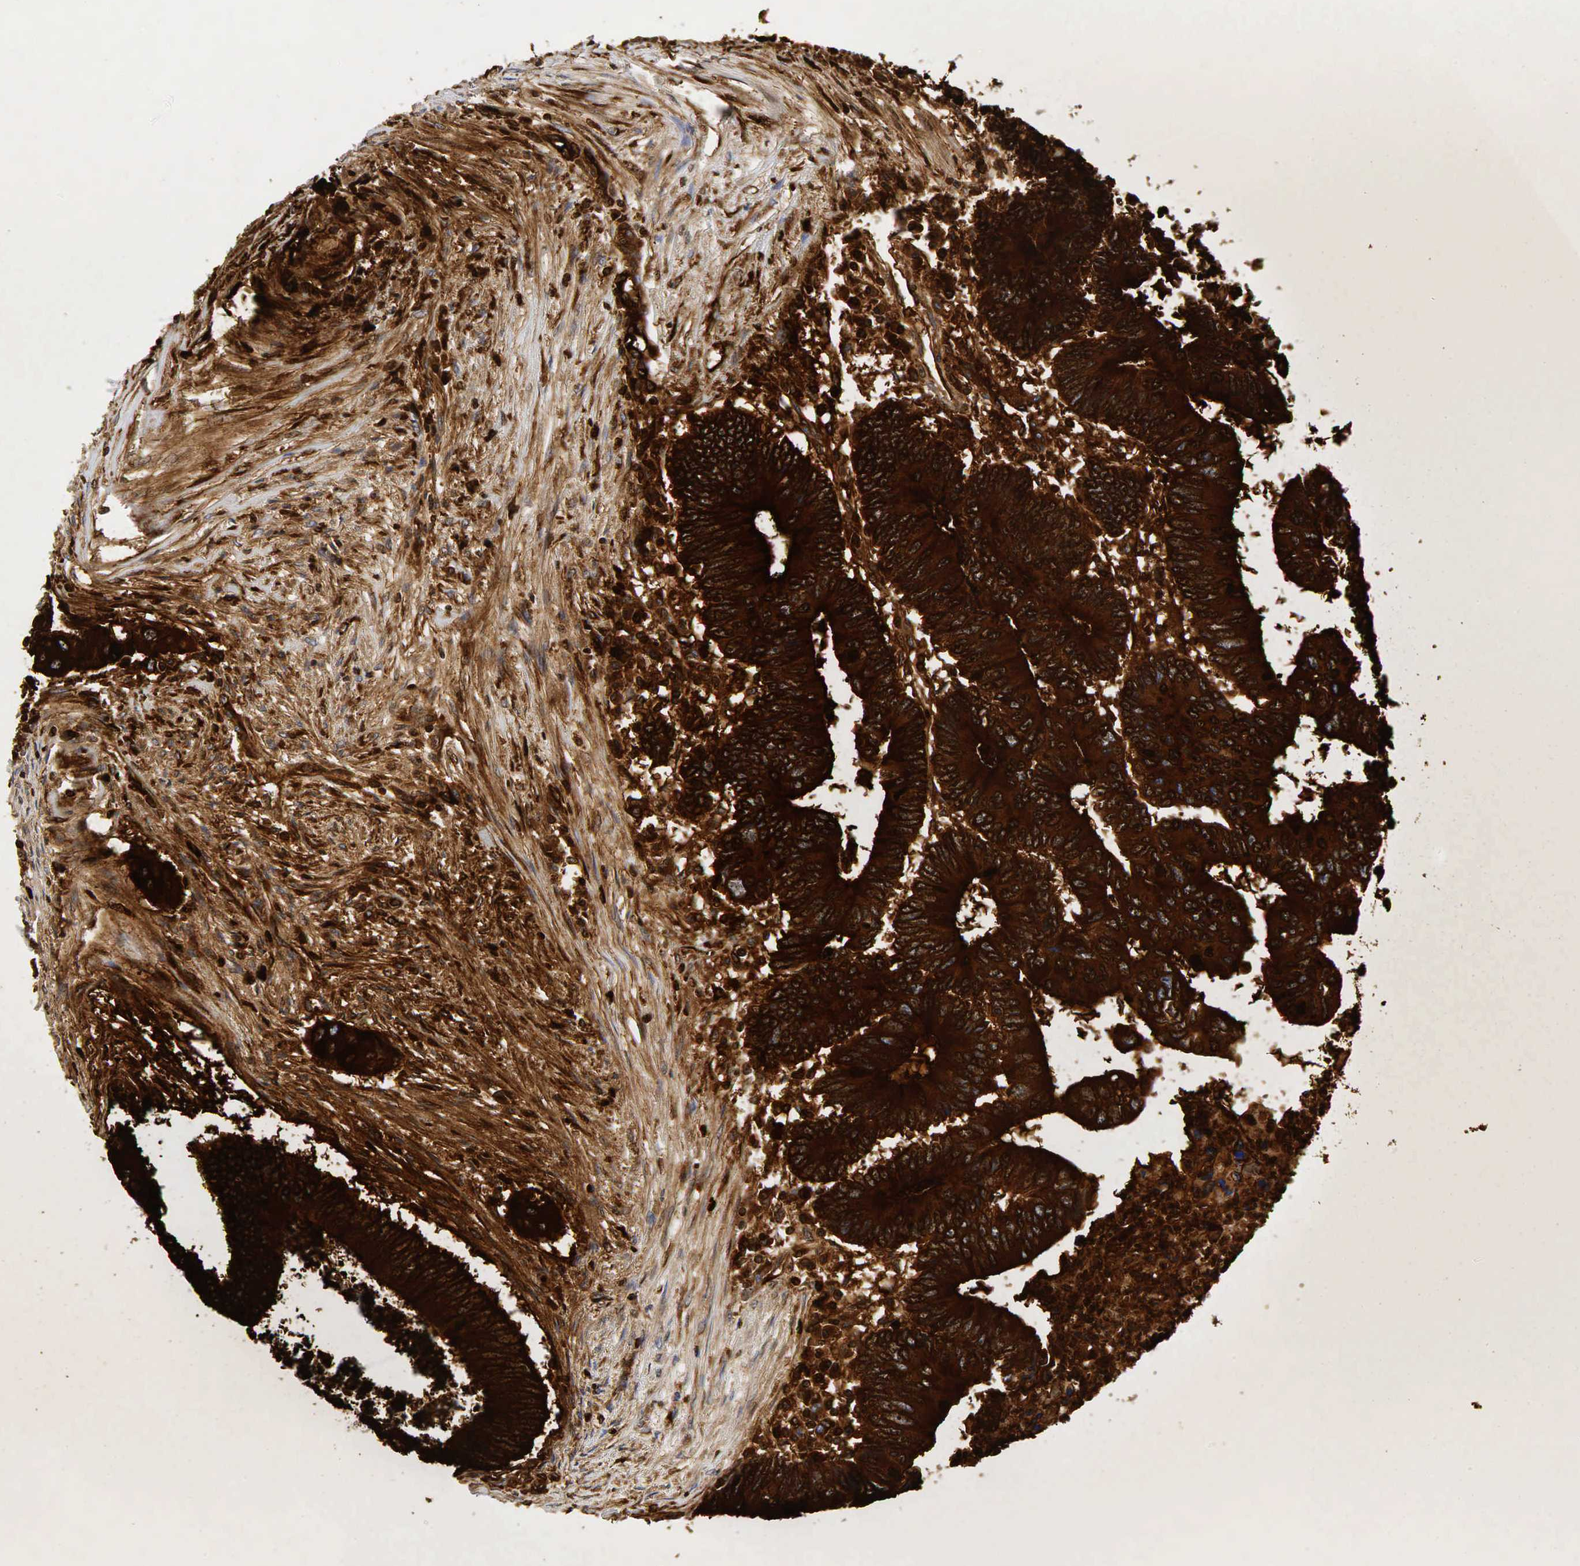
{"staining": {"intensity": "strong", "quantity": ">75%", "location": "cytoplasmic/membranous"}, "tissue": "colorectal cancer", "cell_type": "Tumor cells", "image_type": "cancer", "snomed": [{"axis": "morphology", "description": "Adenocarcinoma, NOS"}, {"axis": "topography", "description": "Colon"}], "caption": "This photomicrograph exhibits adenocarcinoma (colorectal) stained with immunohistochemistry (IHC) to label a protein in brown. The cytoplasmic/membranous of tumor cells show strong positivity for the protein. Nuclei are counter-stained blue.", "gene": "CEACAM5", "patient": {"sex": "male", "age": 65}}